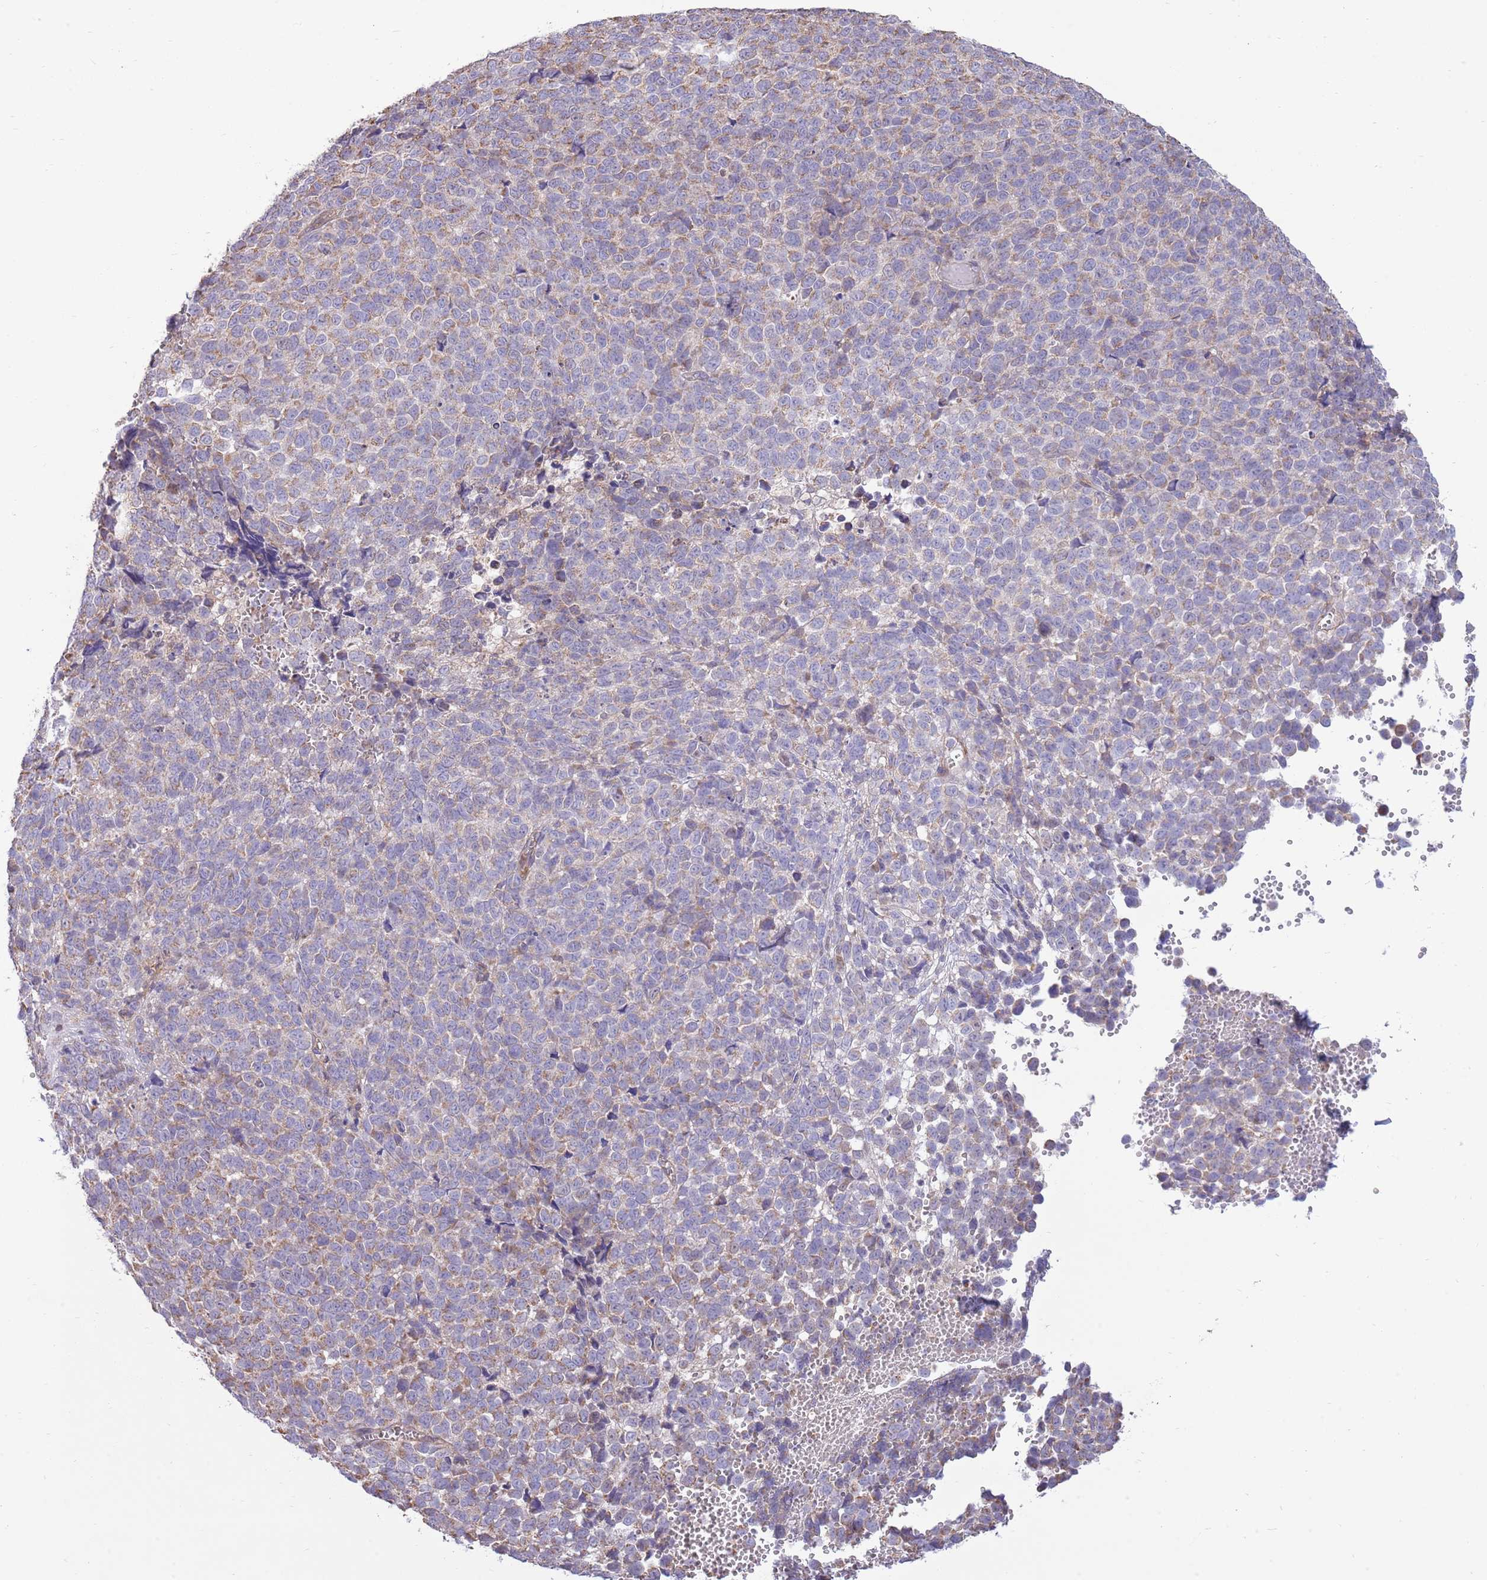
{"staining": {"intensity": "weak", "quantity": "25%-75%", "location": "cytoplasmic/membranous"}, "tissue": "melanoma", "cell_type": "Tumor cells", "image_type": "cancer", "snomed": [{"axis": "morphology", "description": "Malignant melanoma, NOS"}, {"axis": "topography", "description": "Nose, NOS"}], "caption": "Malignant melanoma stained for a protein (brown) displays weak cytoplasmic/membranous positive expression in about 25%-75% of tumor cells.", "gene": "ARL2BP", "patient": {"sex": "female", "age": 48}}